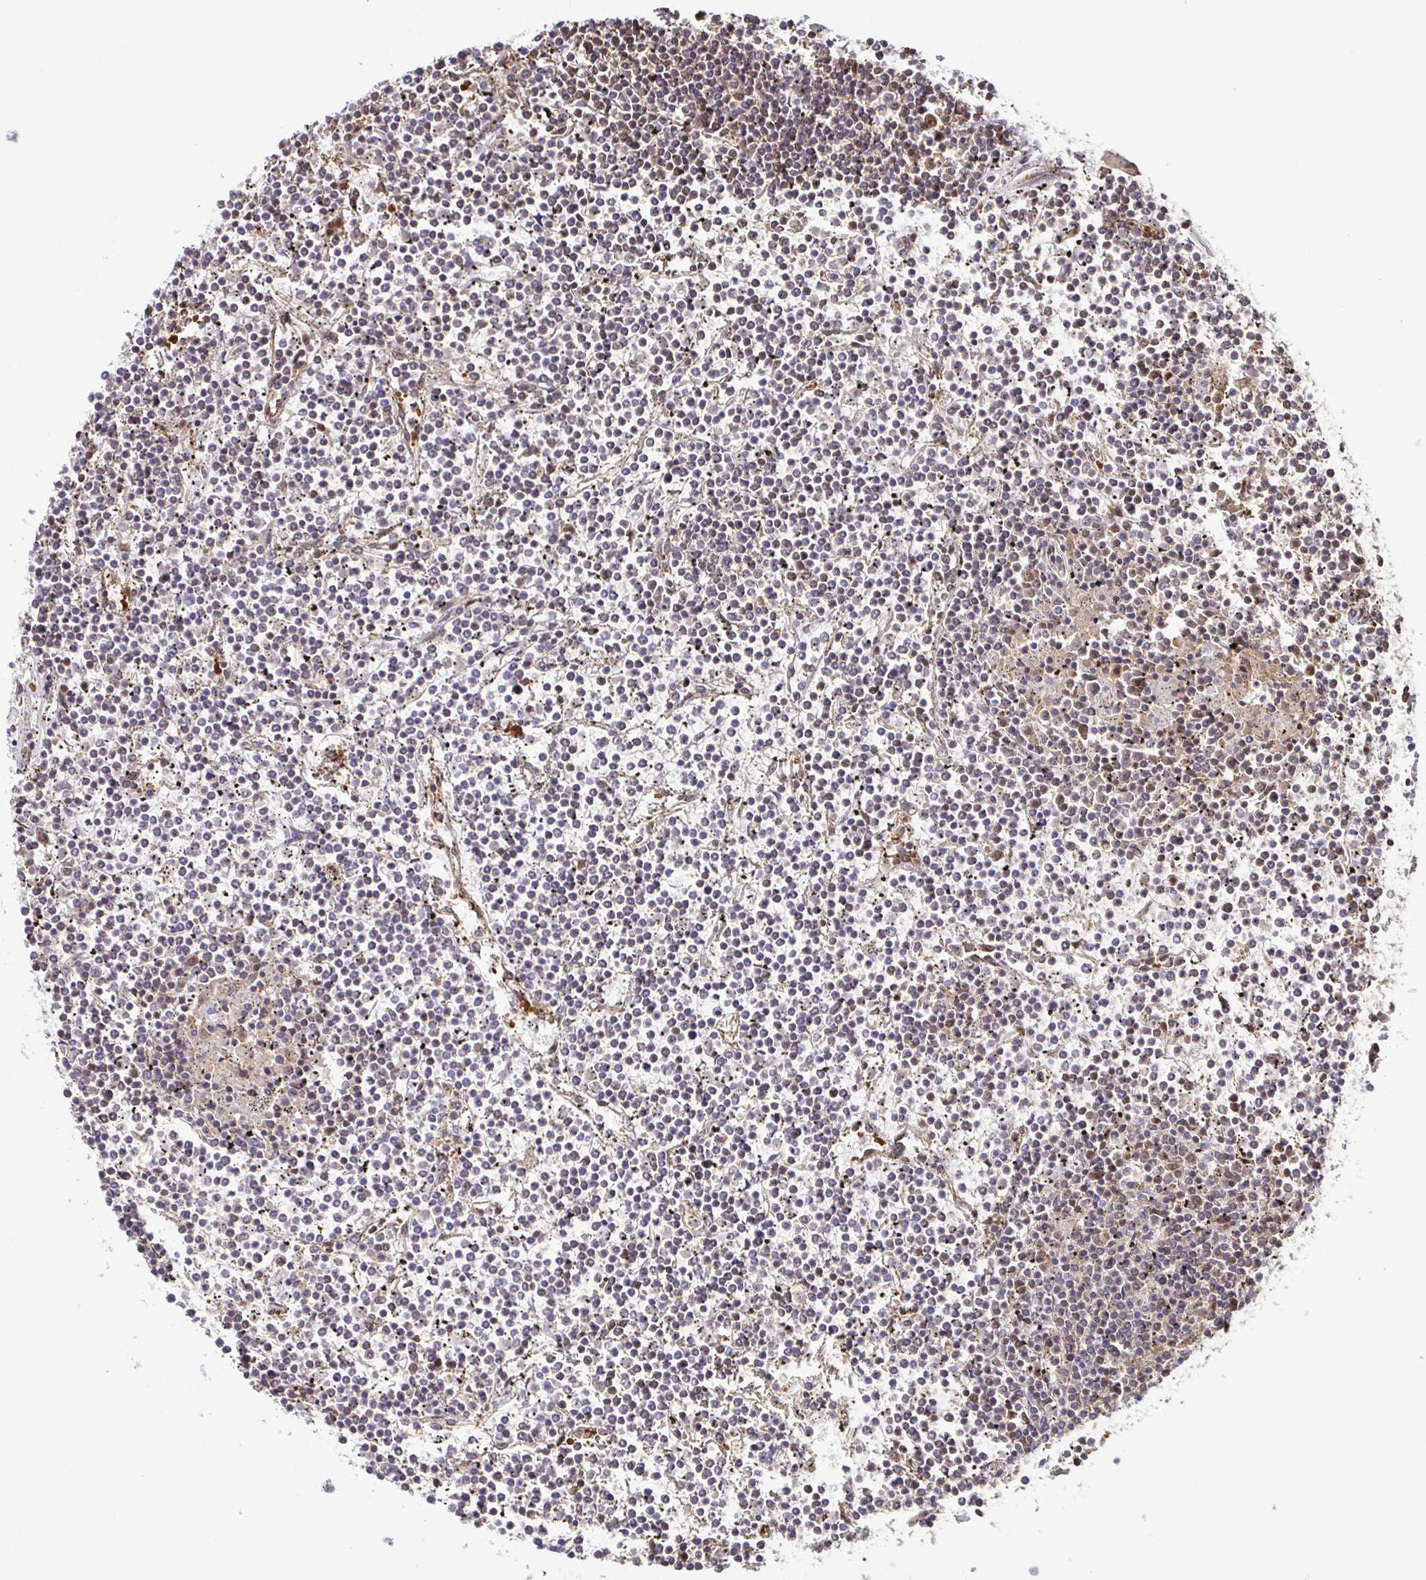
{"staining": {"intensity": "negative", "quantity": "none", "location": "none"}, "tissue": "lymphoma", "cell_type": "Tumor cells", "image_type": "cancer", "snomed": [{"axis": "morphology", "description": "Malignant lymphoma, non-Hodgkin's type, Low grade"}, {"axis": "topography", "description": "Spleen"}], "caption": "This micrograph is of malignant lymphoma, non-Hodgkin's type (low-grade) stained with immunohistochemistry to label a protein in brown with the nuclei are counter-stained blue. There is no positivity in tumor cells.", "gene": "PSMB9", "patient": {"sex": "female", "age": 19}}